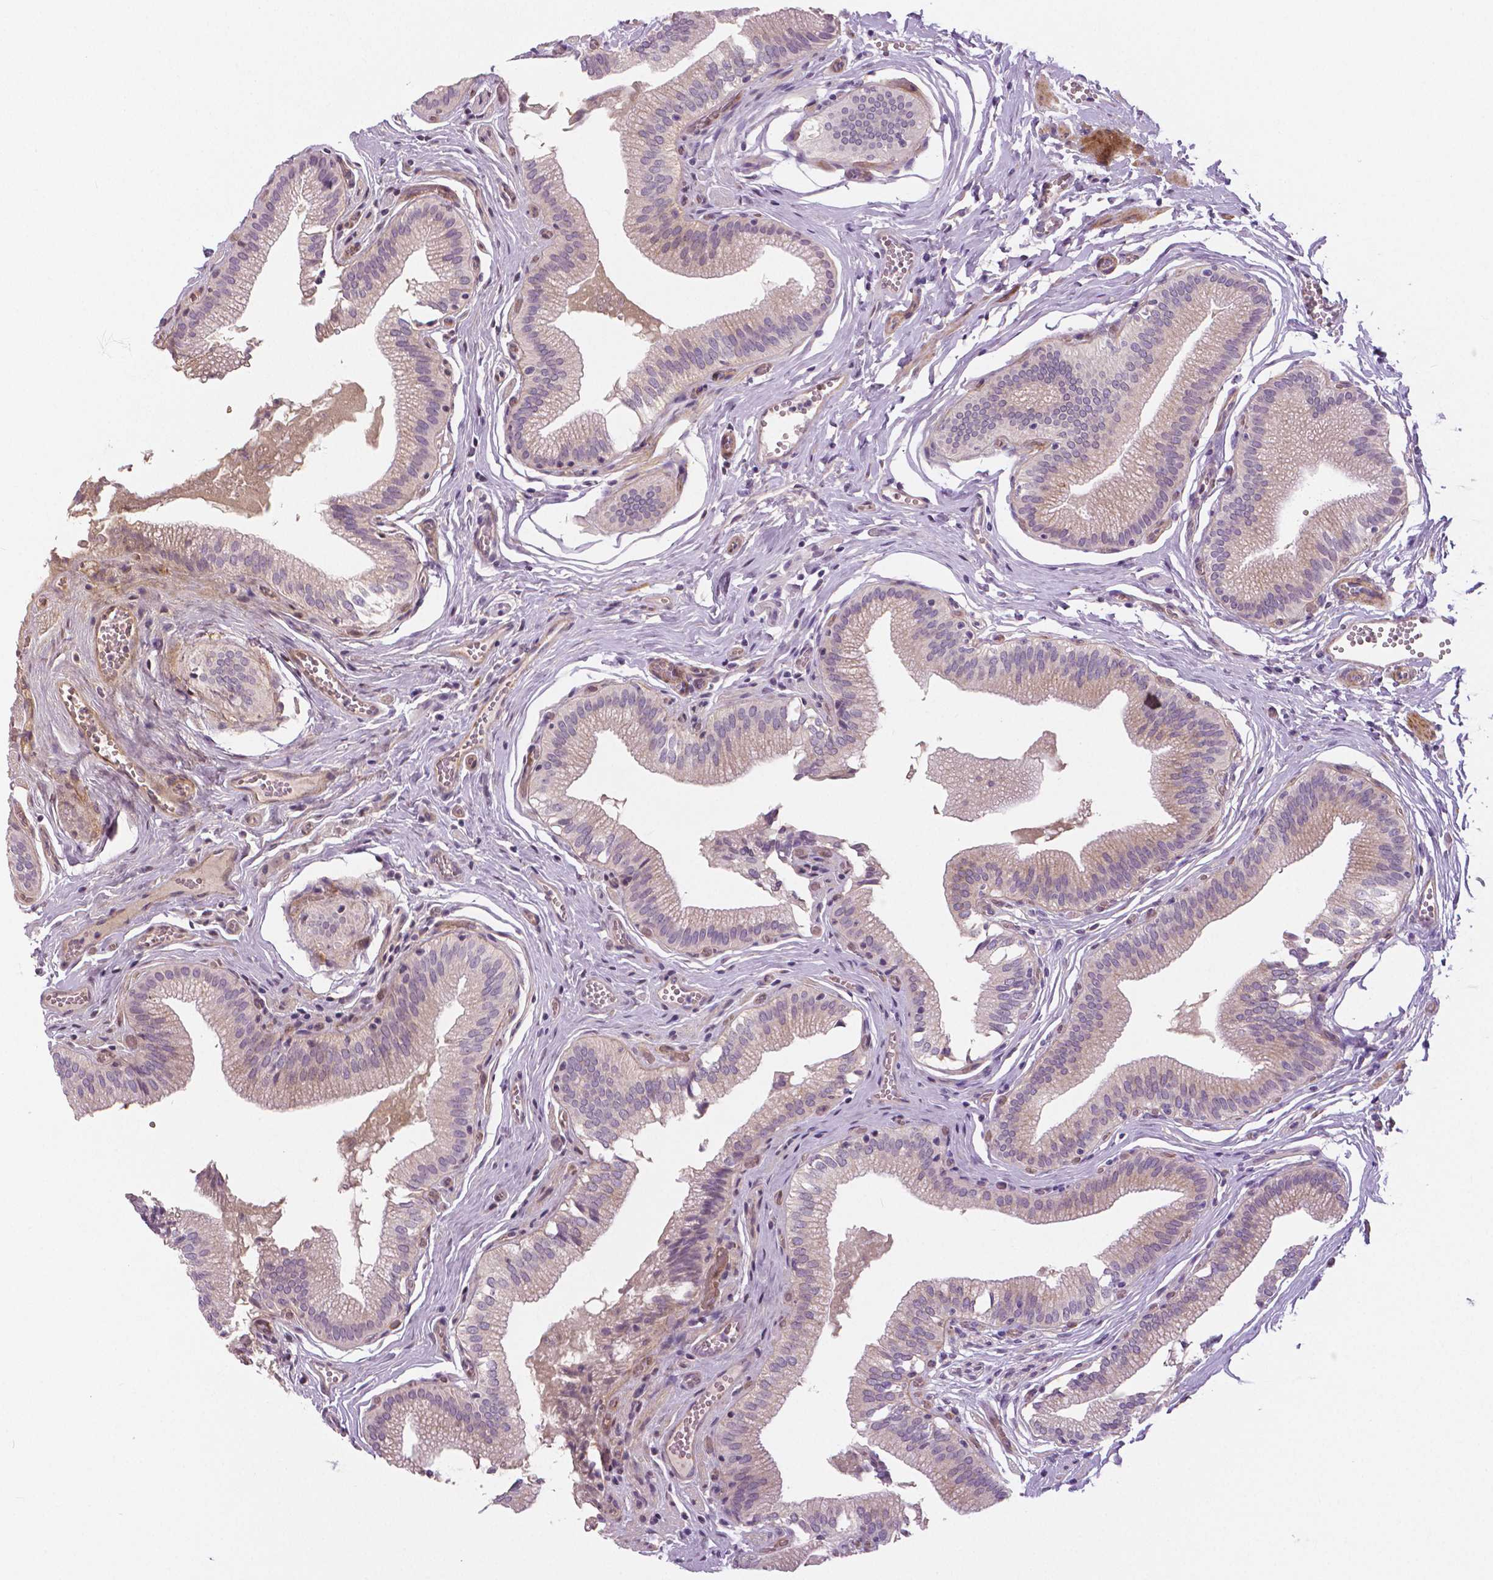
{"staining": {"intensity": "moderate", "quantity": "<25%", "location": "cytoplasmic/membranous"}, "tissue": "gallbladder", "cell_type": "Glandular cells", "image_type": "normal", "snomed": [{"axis": "morphology", "description": "Normal tissue, NOS"}, {"axis": "topography", "description": "Gallbladder"}, {"axis": "topography", "description": "Peripheral nerve tissue"}], "caption": "Immunohistochemistry (IHC) image of normal human gallbladder stained for a protein (brown), which shows low levels of moderate cytoplasmic/membranous positivity in approximately <25% of glandular cells.", "gene": "FLT1", "patient": {"sex": "male", "age": 17}}